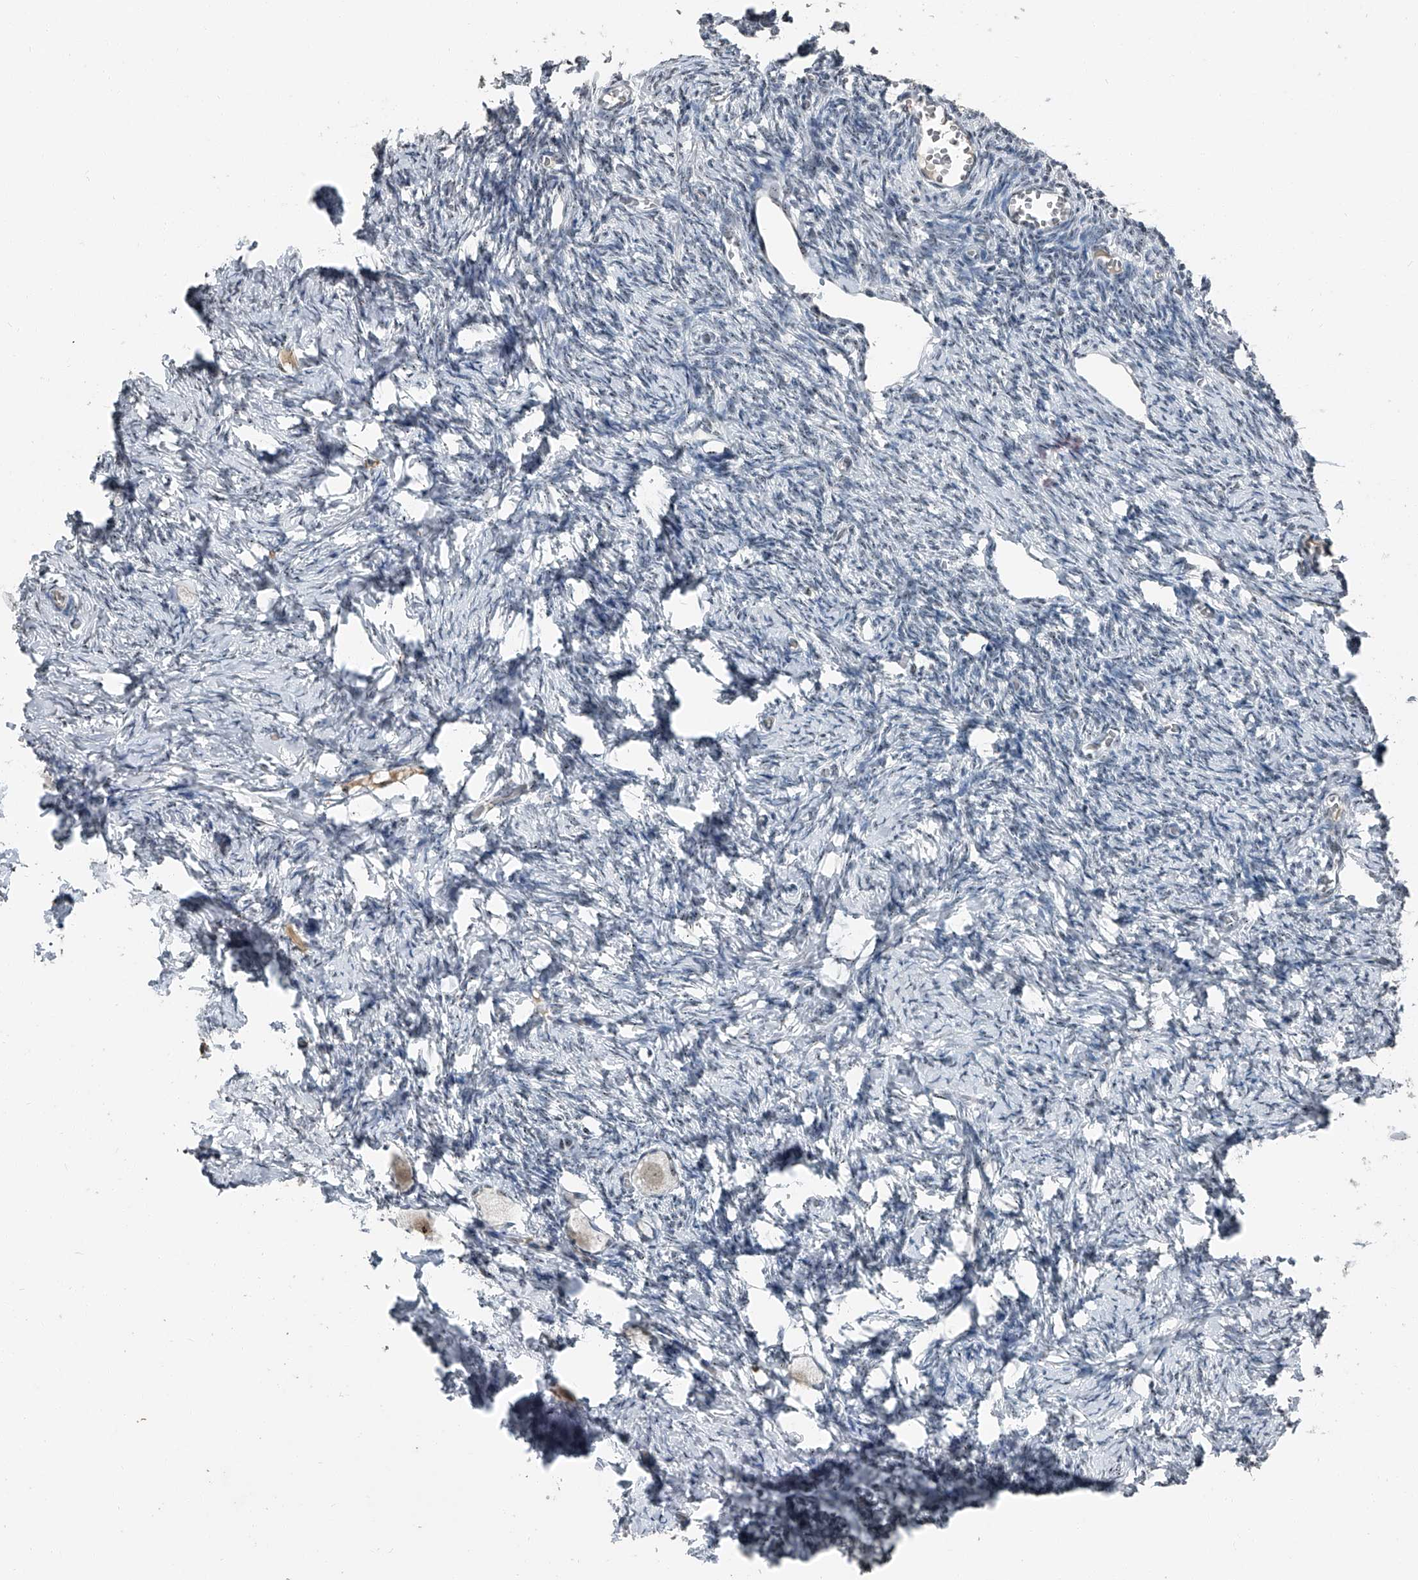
{"staining": {"intensity": "weak", "quantity": ">75%", "location": "nuclear"}, "tissue": "ovary", "cell_type": "Follicle cells", "image_type": "normal", "snomed": [{"axis": "morphology", "description": "Normal tissue, NOS"}, {"axis": "topography", "description": "Ovary"}], "caption": "Protein staining exhibits weak nuclear positivity in approximately >75% of follicle cells in normal ovary. (Brightfield microscopy of DAB IHC at high magnification).", "gene": "TCOF1", "patient": {"sex": "female", "age": 27}}